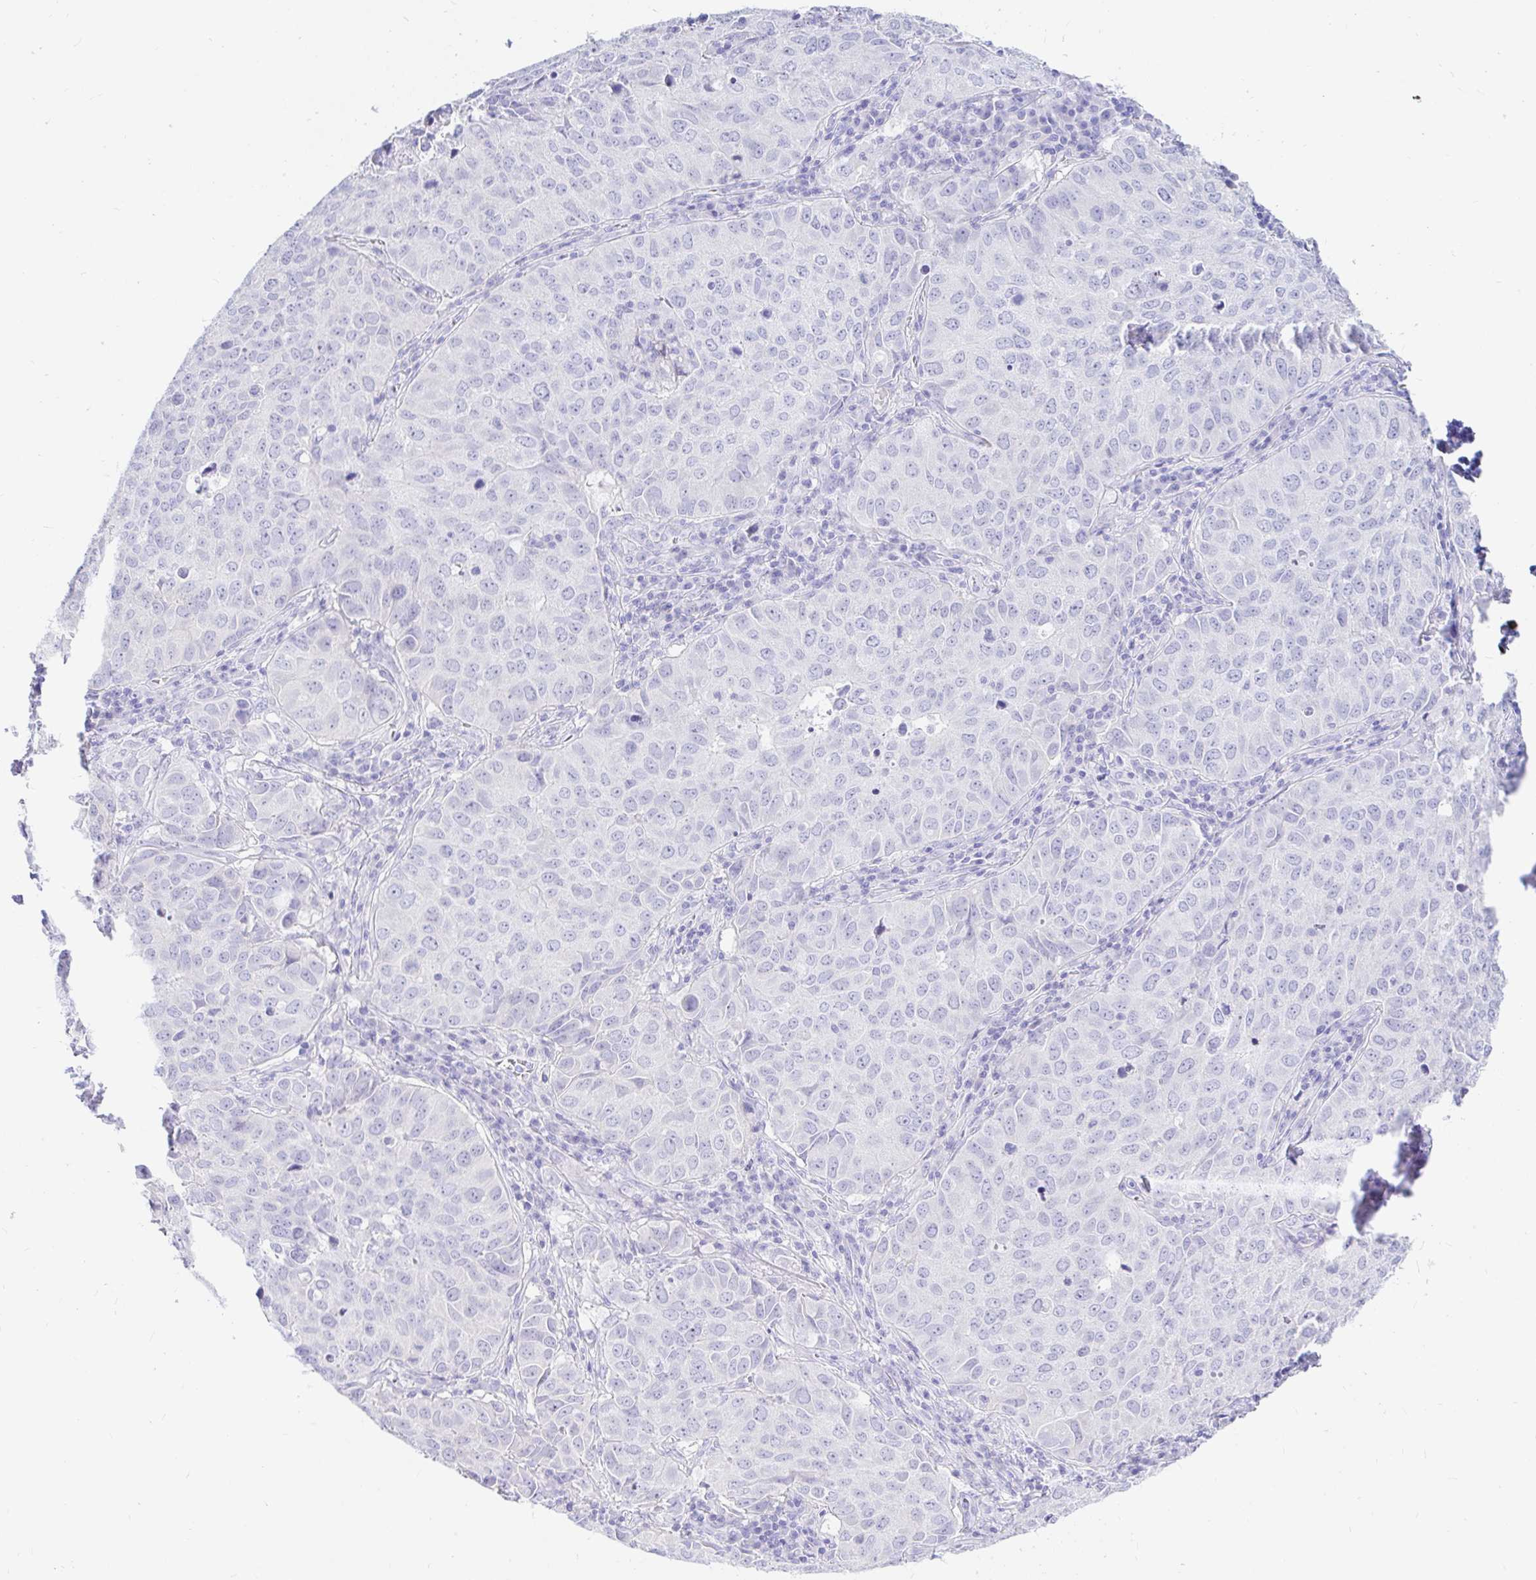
{"staining": {"intensity": "negative", "quantity": "none", "location": "none"}, "tissue": "lung cancer", "cell_type": "Tumor cells", "image_type": "cancer", "snomed": [{"axis": "morphology", "description": "Adenocarcinoma, NOS"}, {"axis": "topography", "description": "Lung"}], "caption": "This is a histopathology image of IHC staining of lung cancer, which shows no staining in tumor cells. The staining was performed using DAB to visualize the protein expression in brown, while the nuclei were stained in blue with hematoxylin (Magnification: 20x).", "gene": "PPP1R1B", "patient": {"sex": "female", "age": 50}}